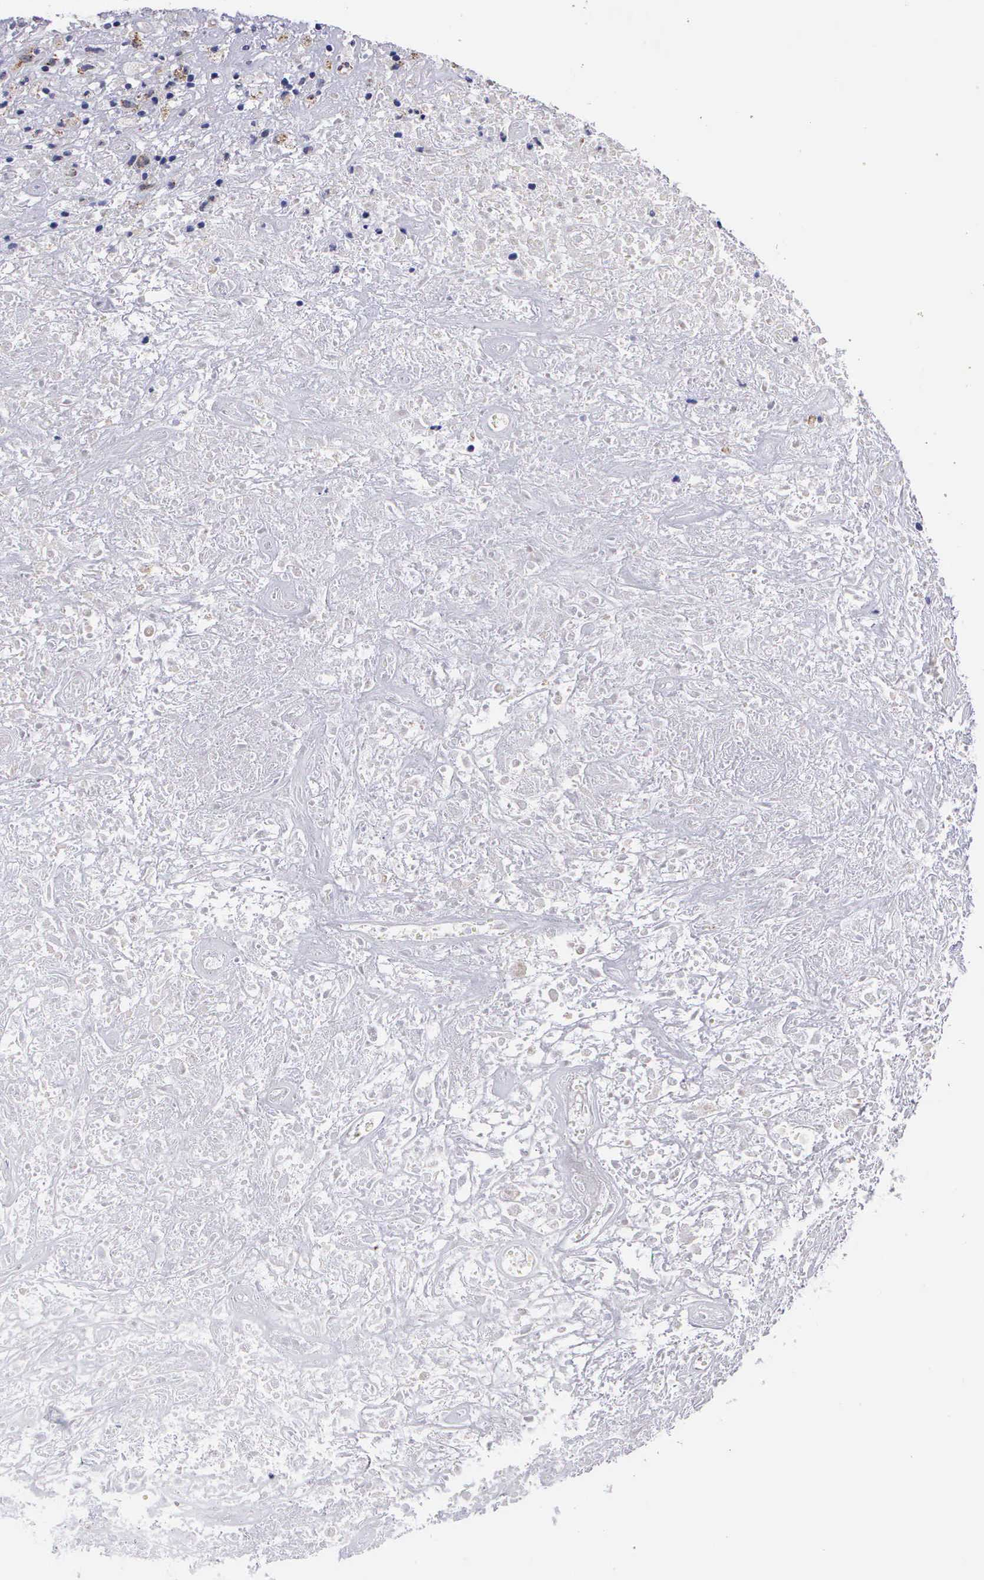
{"staining": {"intensity": "negative", "quantity": "none", "location": "none"}, "tissue": "lymphoma", "cell_type": "Tumor cells", "image_type": "cancer", "snomed": [{"axis": "morphology", "description": "Hodgkin's disease, NOS"}, {"axis": "topography", "description": "Lymph node"}], "caption": "Immunohistochemistry (IHC) of lymphoma exhibits no expression in tumor cells.", "gene": "CRELD2", "patient": {"sex": "male", "age": 46}}